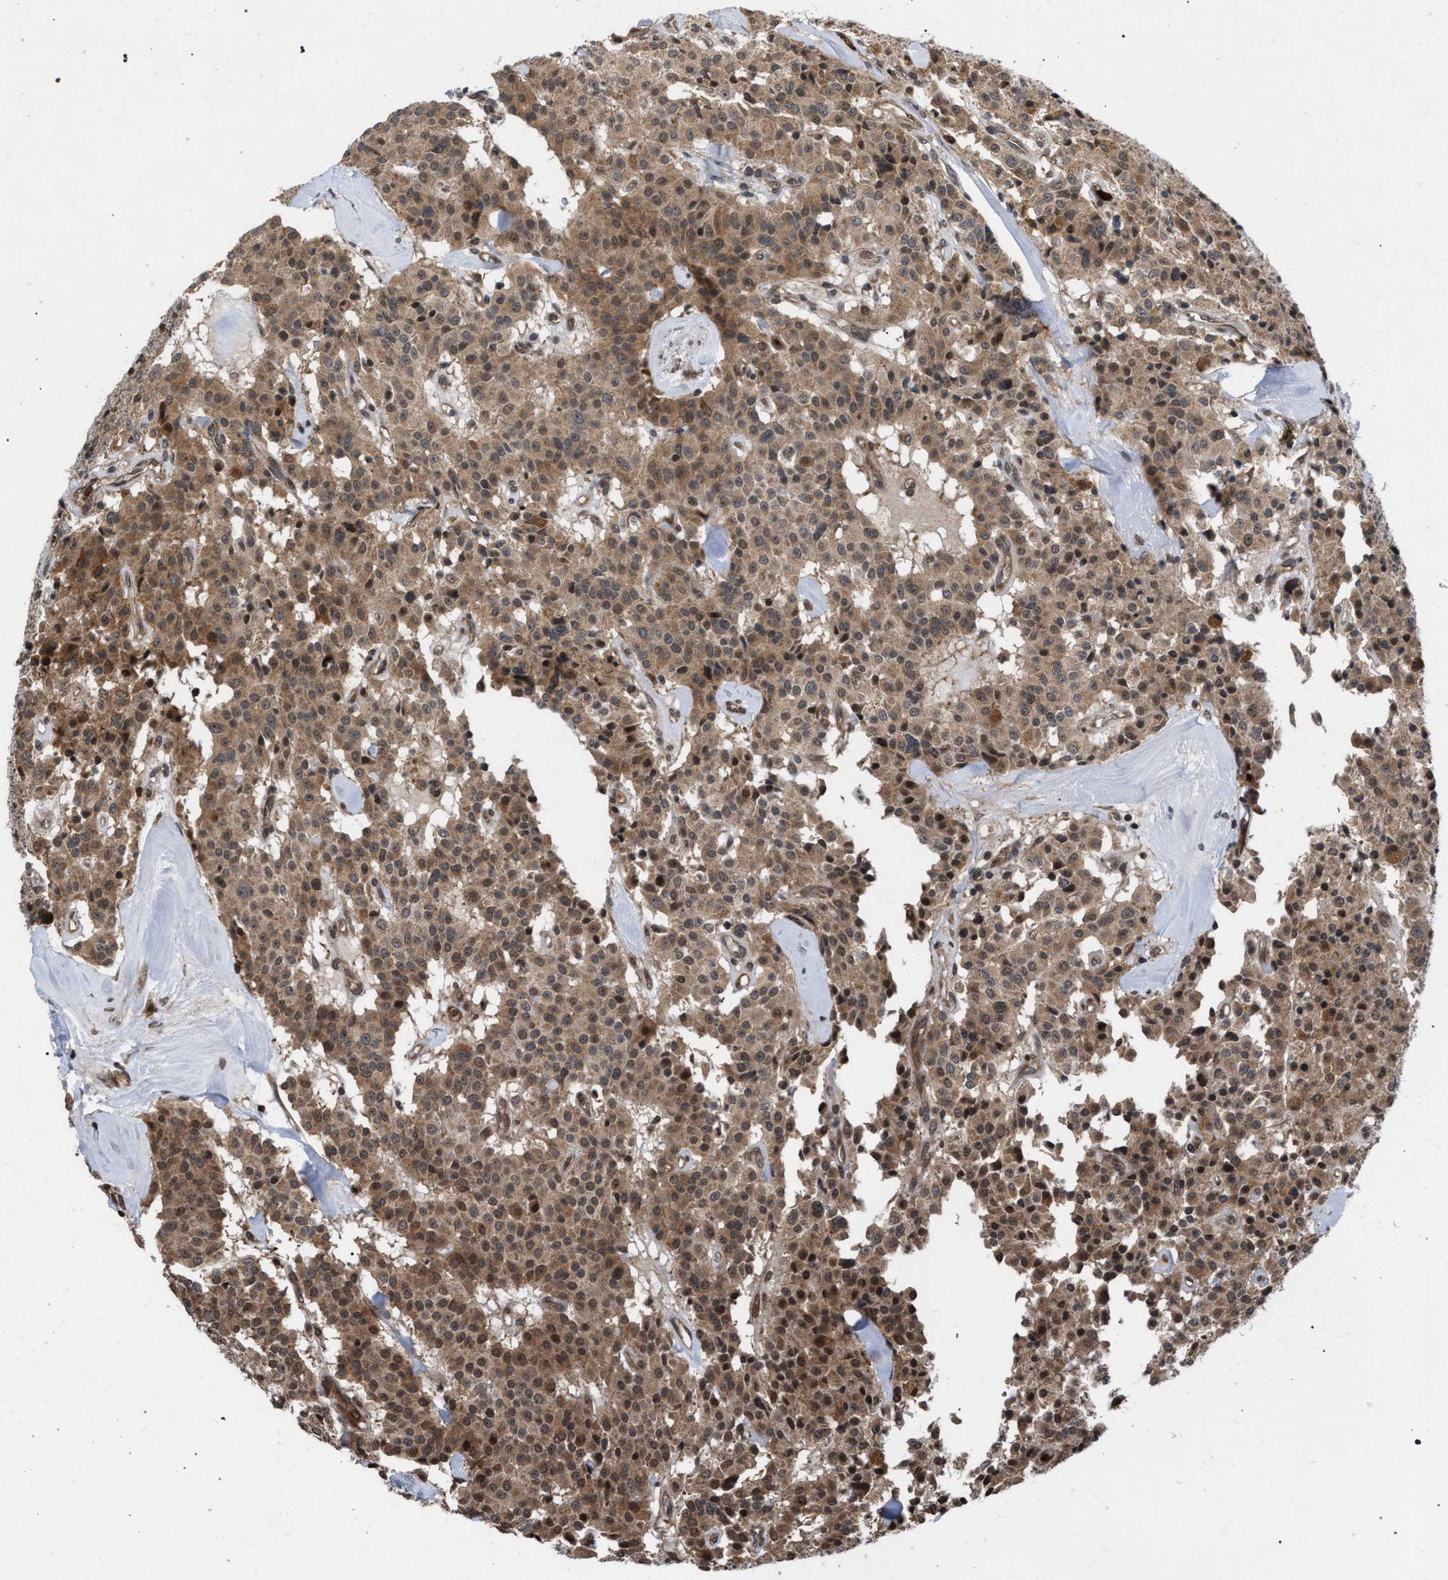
{"staining": {"intensity": "moderate", "quantity": ">75%", "location": "cytoplasmic/membranous"}, "tissue": "carcinoid", "cell_type": "Tumor cells", "image_type": "cancer", "snomed": [{"axis": "morphology", "description": "Carcinoid, malignant, NOS"}, {"axis": "topography", "description": "Lung"}], "caption": "Carcinoid was stained to show a protein in brown. There is medium levels of moderate cytoplasmic/membranous expression in about >75% of tumor cells. (DAB IHC, brown staining for protein, blue staining for nuclei).", "gene": "IRAK4", "patient": {"sex": "male", "age": 30}}